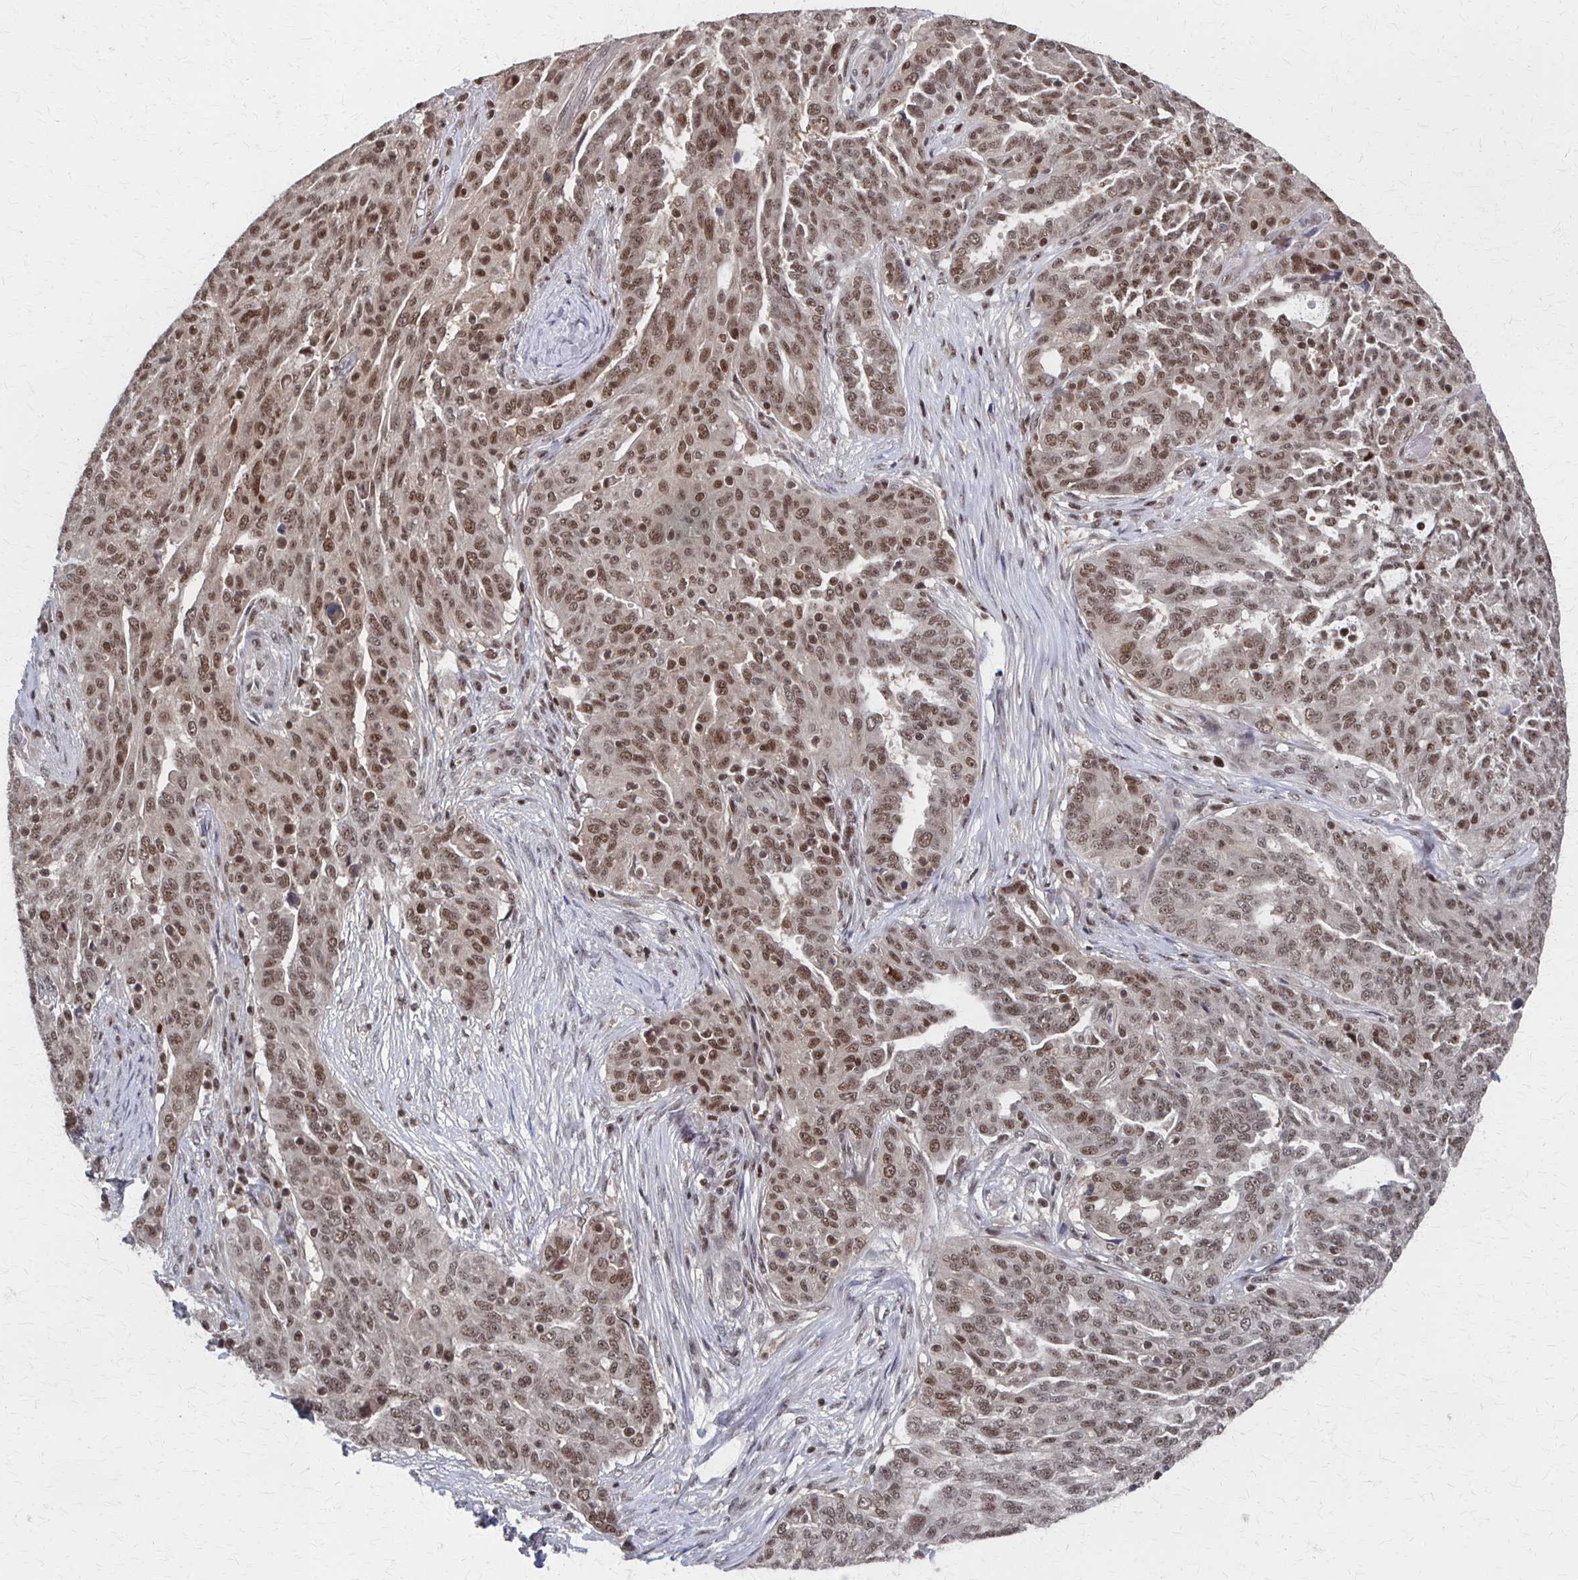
{"staining": {"intensity": "moderate", "quantity": ">75%", "location": "nuclear"}, "tissue": "ovarian cancer", "cell_type": "Tumor cells", "image_type": "cancer", "snomed": [{"axis": "morphology", "description": "Cystadenocarcinoma, serous, NOS"}, {"axis": "topography", "description": "Ovary"}], "caption": "Immunohistochemical staining of serous cystadenocarcinoma (ovarian) demonstrates medium levels of moderate nuclear staining in about >75% of tumor cells. (Brightfield microscopy of DAB IHC at high magnification).", "gene": "GTF2B", "patient": {"sex": "female", "age": 67}}